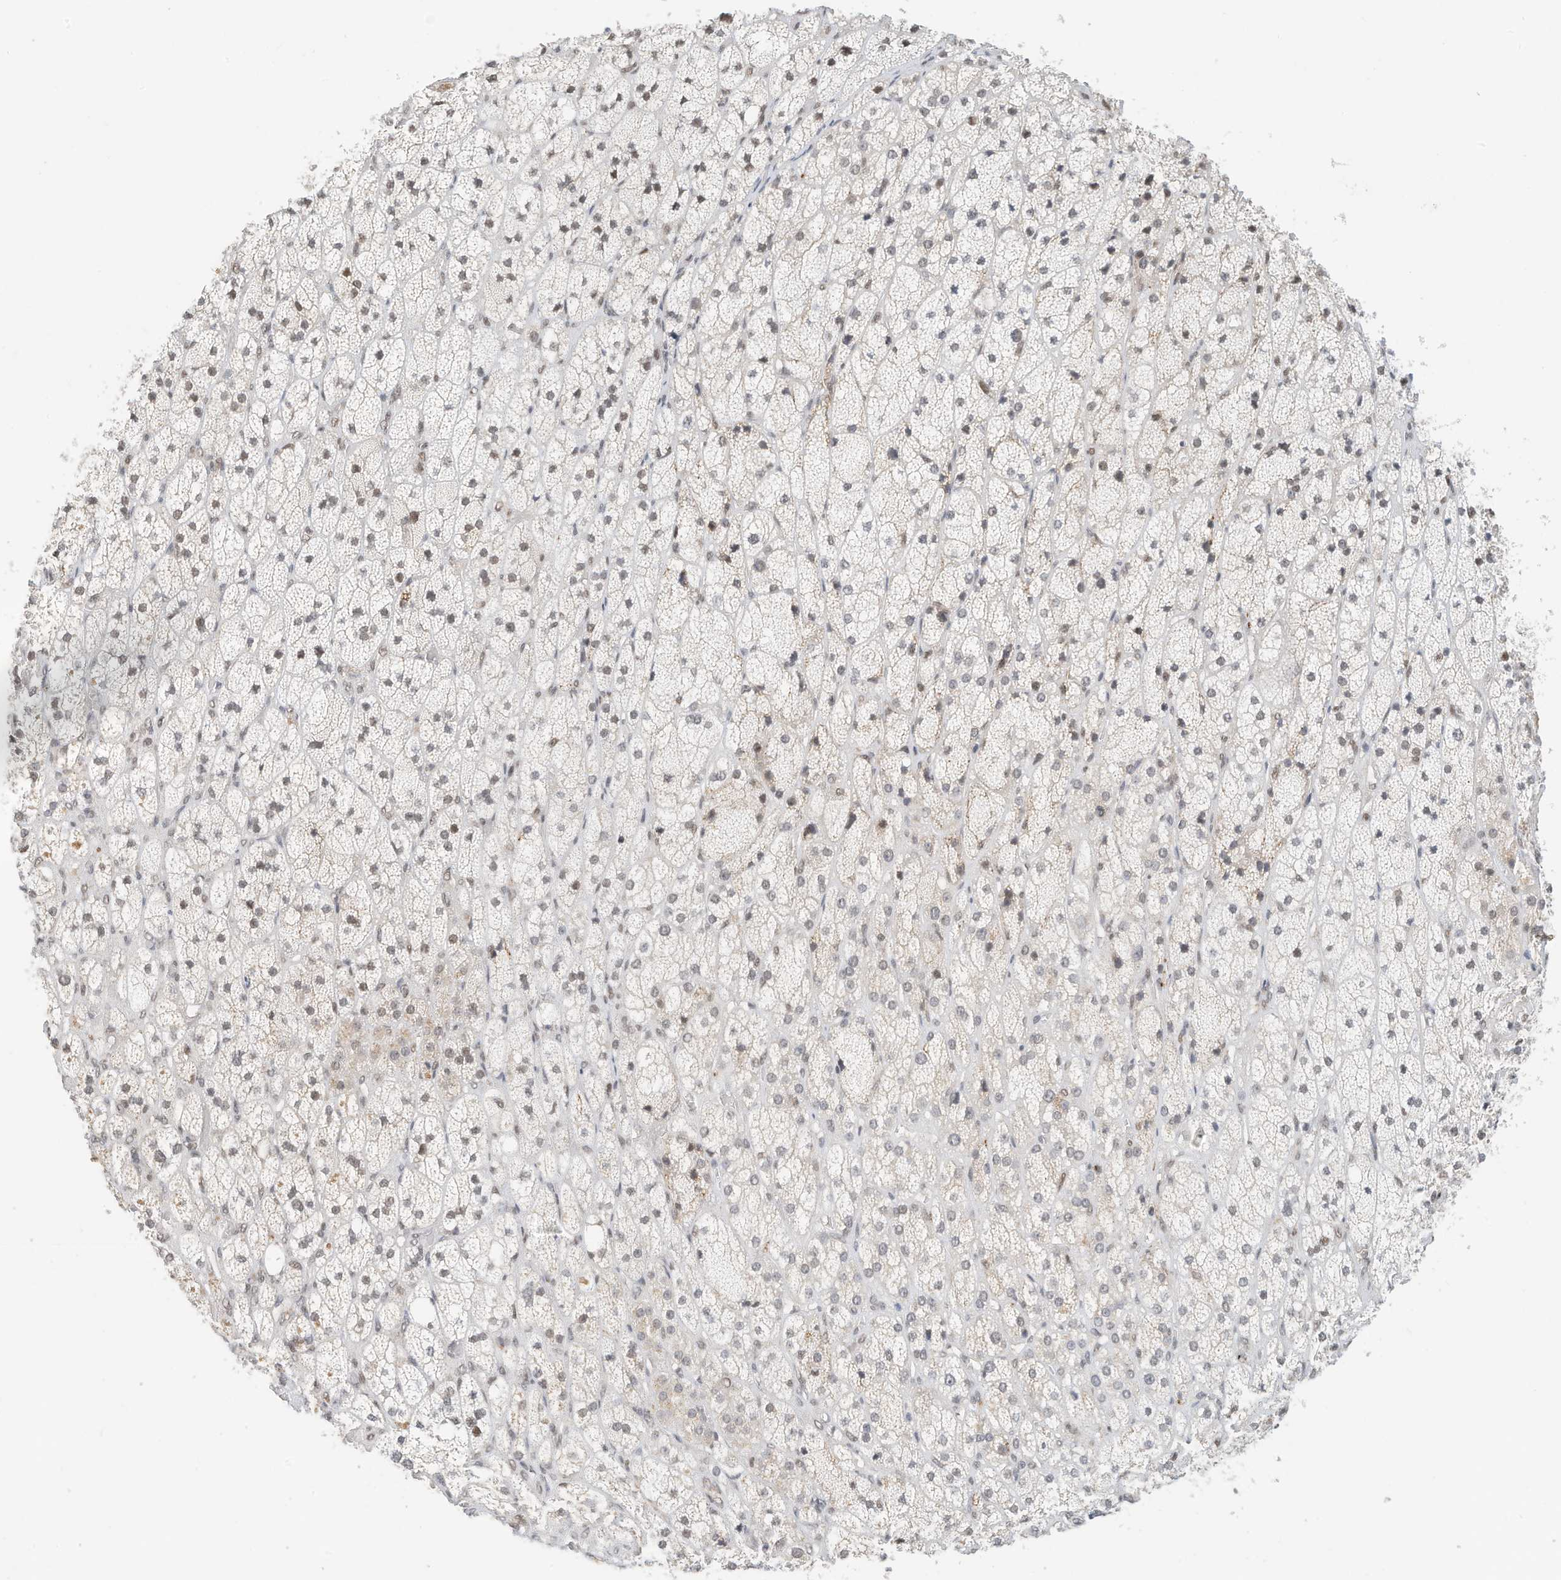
{"staining": {"intensity": "moderate", "quantity": "<25%", "location": "nuclear"}, "tissue": "adrenal gland", "cell_type": "Glandular cells", "image_type": "normal", "snomed": [{"axis": "morphology", "description": "Normal tissue, NOS"}, {"axis": "topography", "description": "Adrenal gland"}], "caption": "Immunohistochemistry (IHC) of unremarkable adrenal gland demonstrates low levels of moderate nuclear expression in about <25% of glandular cells. (Brightfield microscopy of DAB IHC at high magnification).", "gene": "OGT", "patient": {"sex": "male", "age": 61}}